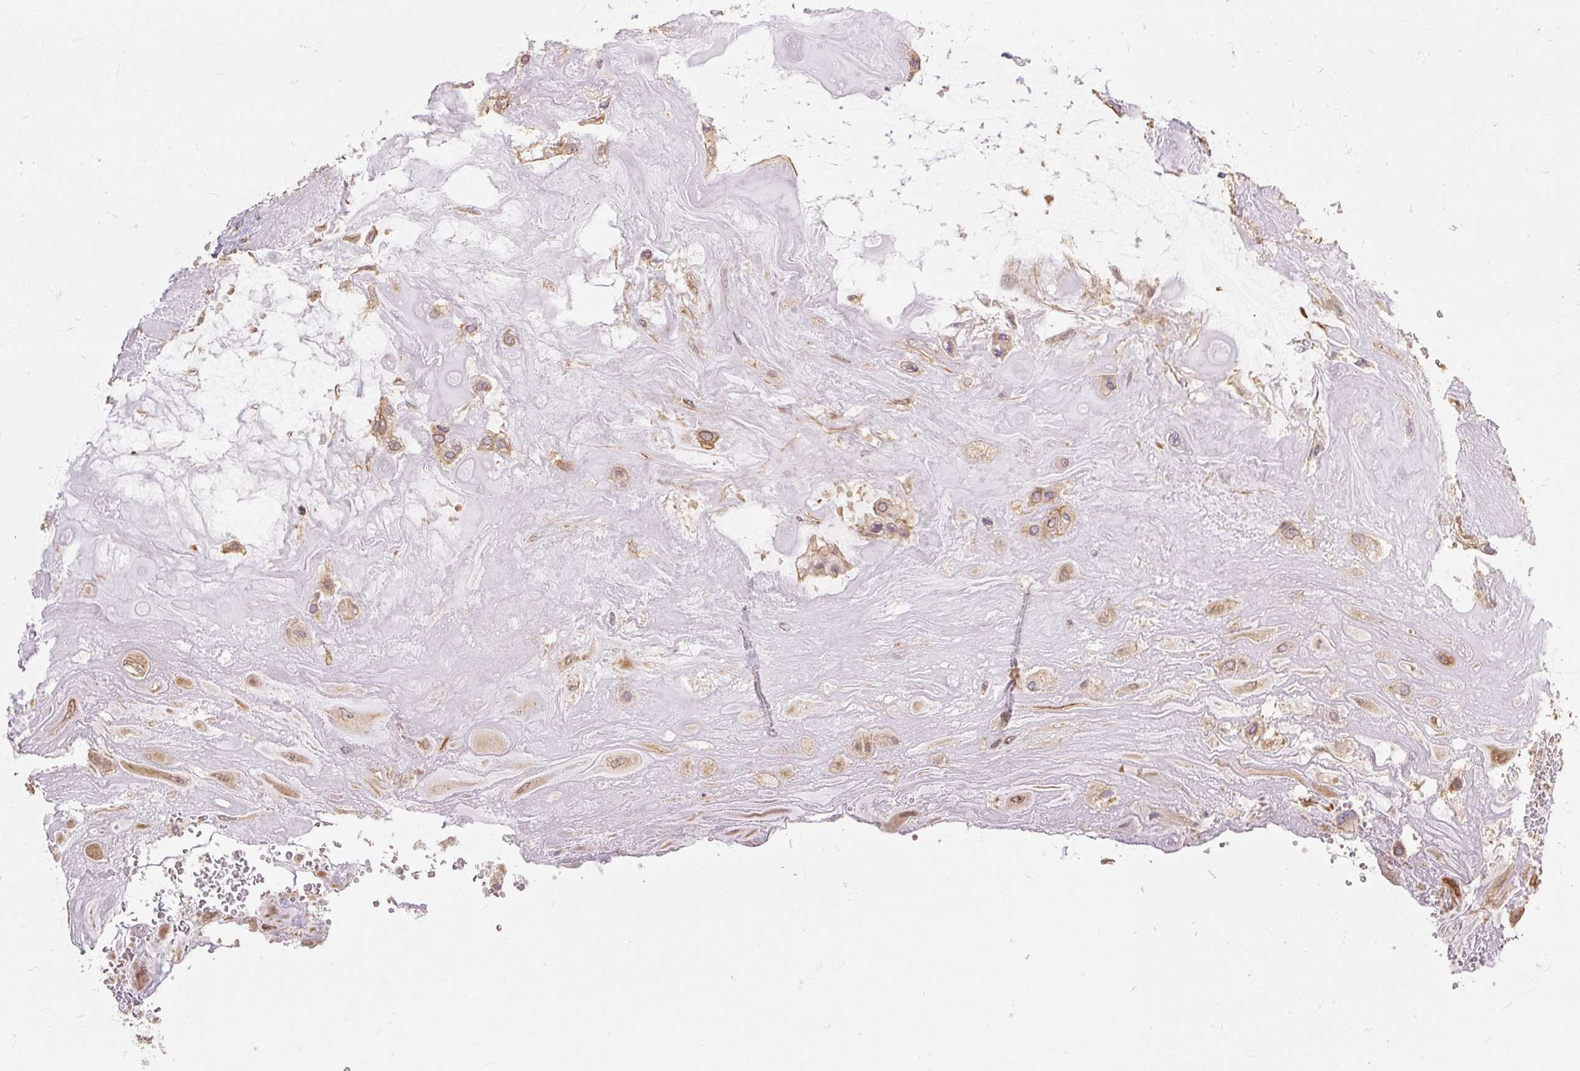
{"staining": {"intensity": "moderate", "quantity": "25%-75%", "location": "cytoplasmic/membranous"}, "tissue": "placenta", "cell_type": "Decidual cells", "image_type": "normal", "snomed": [{"axis": "morphology", "description": "Normal tissue, NOS"}, {"axis": "topography", "description": "Placenta"}], "caption": "IHC image of unremarkable placenta stained for a protein (brown), which displays medium levels of moderate cytoplasmic/membranous expression in approximately 25%-75% of decidual cells.", "gene": "RB1CC1", "patient": {"sex": "female", "age": 32}}